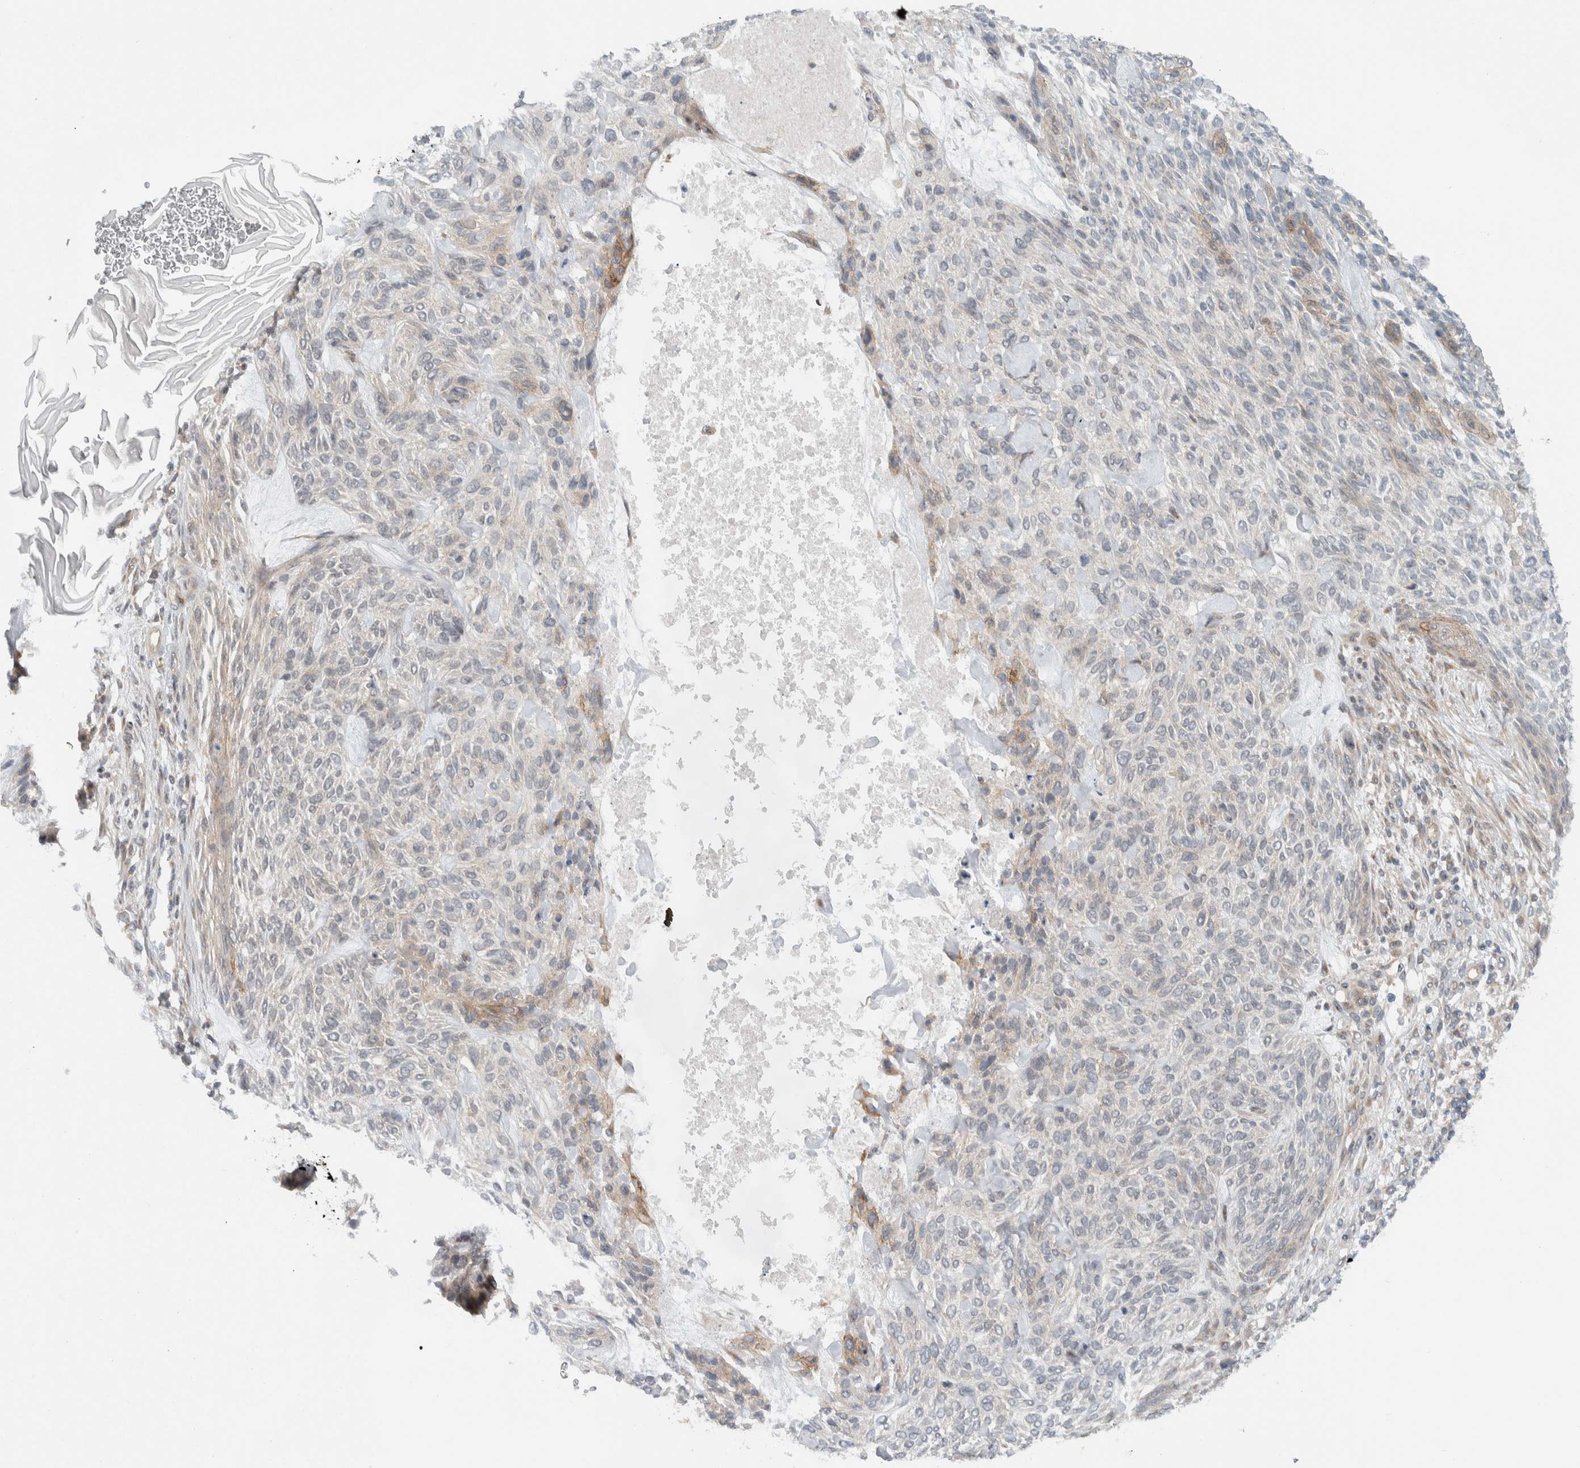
{"staining": {"intensity": "weak", "quantity": "<25%", "location": "cytoplasmic/membranous"}, "tissue": "skin cancer", "cell_type": "Tumor cells", "image_type": "cancer", "snomed": [{"axis": "morphology", "description": "Basal cell carcinoma"}, {"axis": "topography", "description": "Skin"}], "caption": "The micrograph exhibits no significant expression in tumor cells of skin cancer (basal cell carcinoma).", "gene": "RERE", "patient": {"sex": "male", "age": 55}}